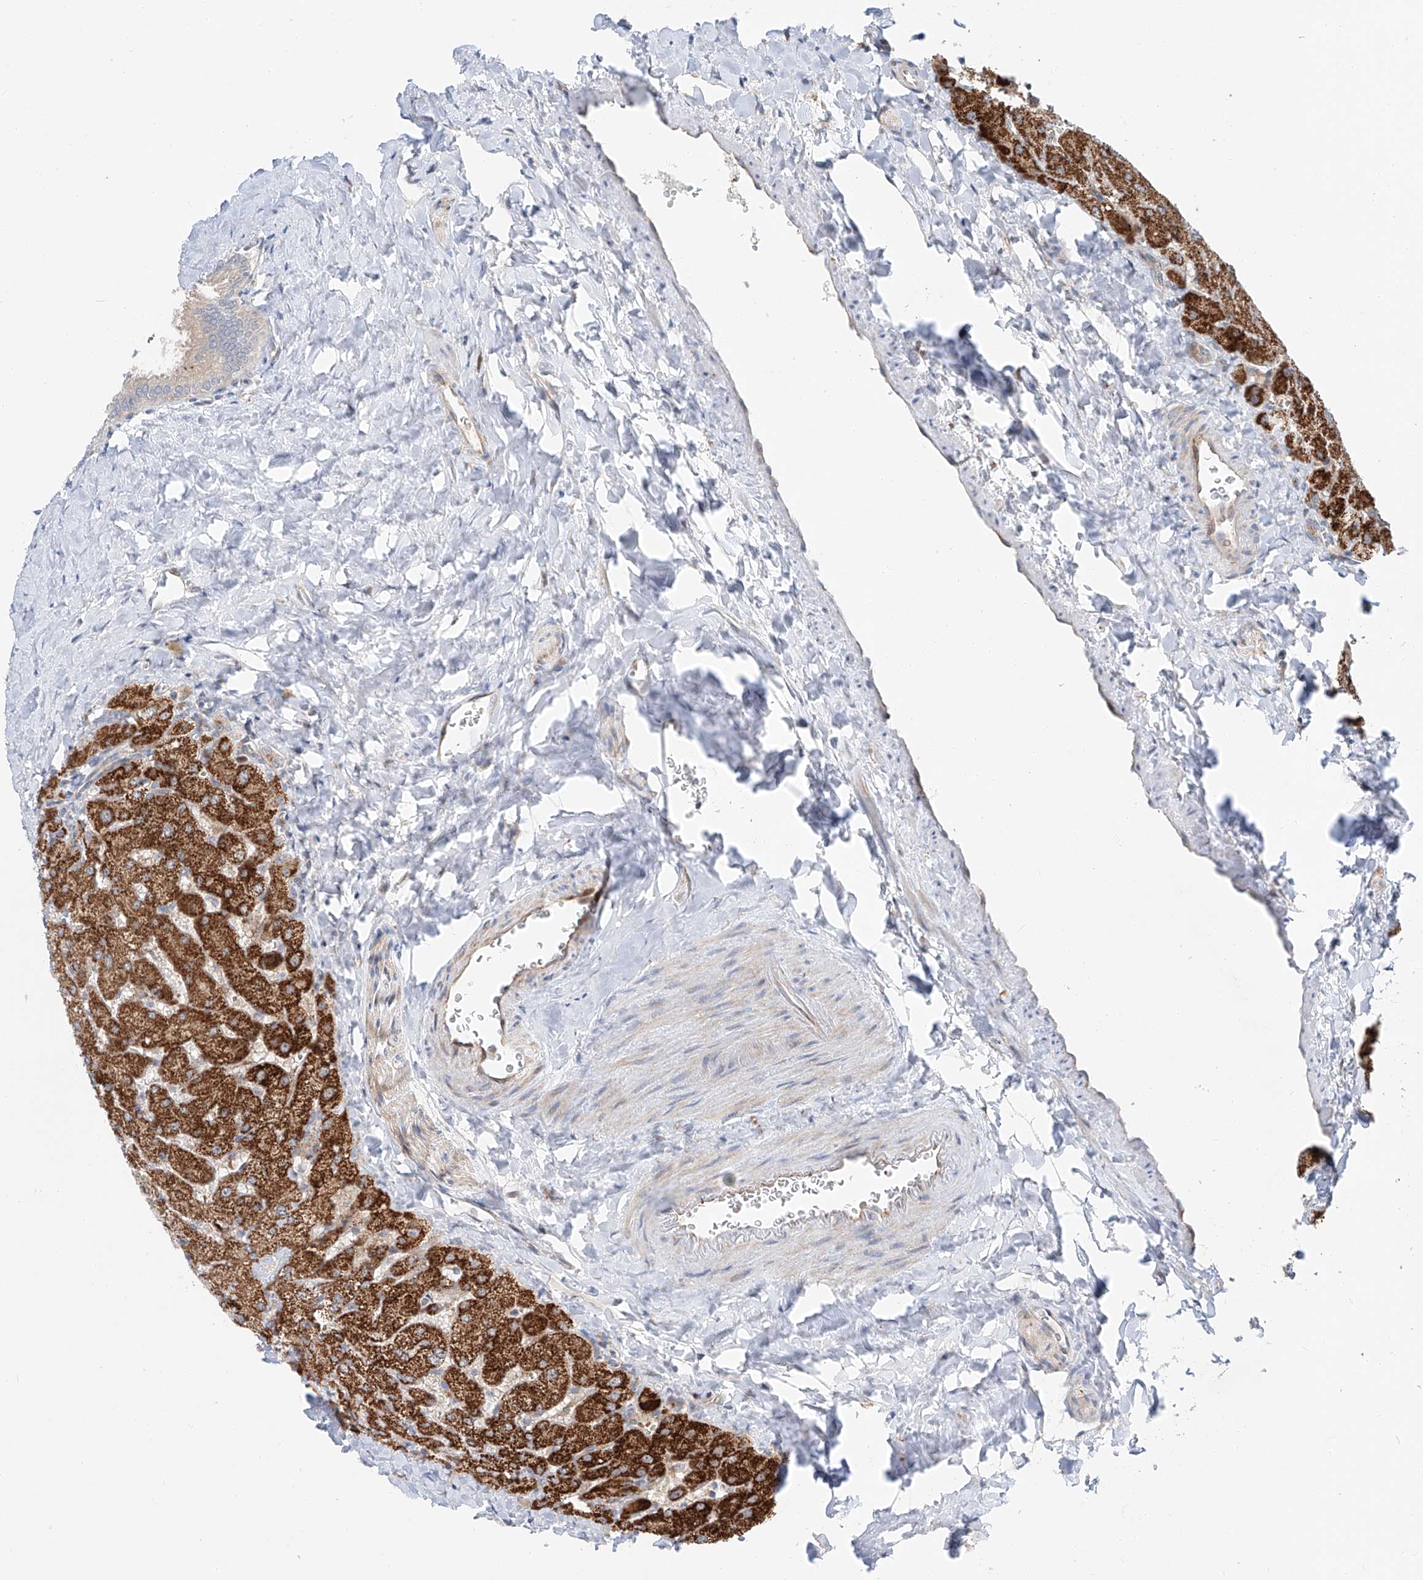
{"staining": {"intensity": "negative", "quantity": "none", "location": "none"}, "tissue": "liver", "cell_type": "Cholangiocytes", "image_type": "normal", "snomed": [{"axis": "morphology", "description": "Normal tissue, NOS"}, {"axis": "topography", "description": "Liver"}], "caption": "Immunohistochemistry image of benign liver: liver stained with DAB displays no significant protein staining in cholangiocytes.", "gene": "CLDND1", "patient": {"sex": "male", "age": 55}}